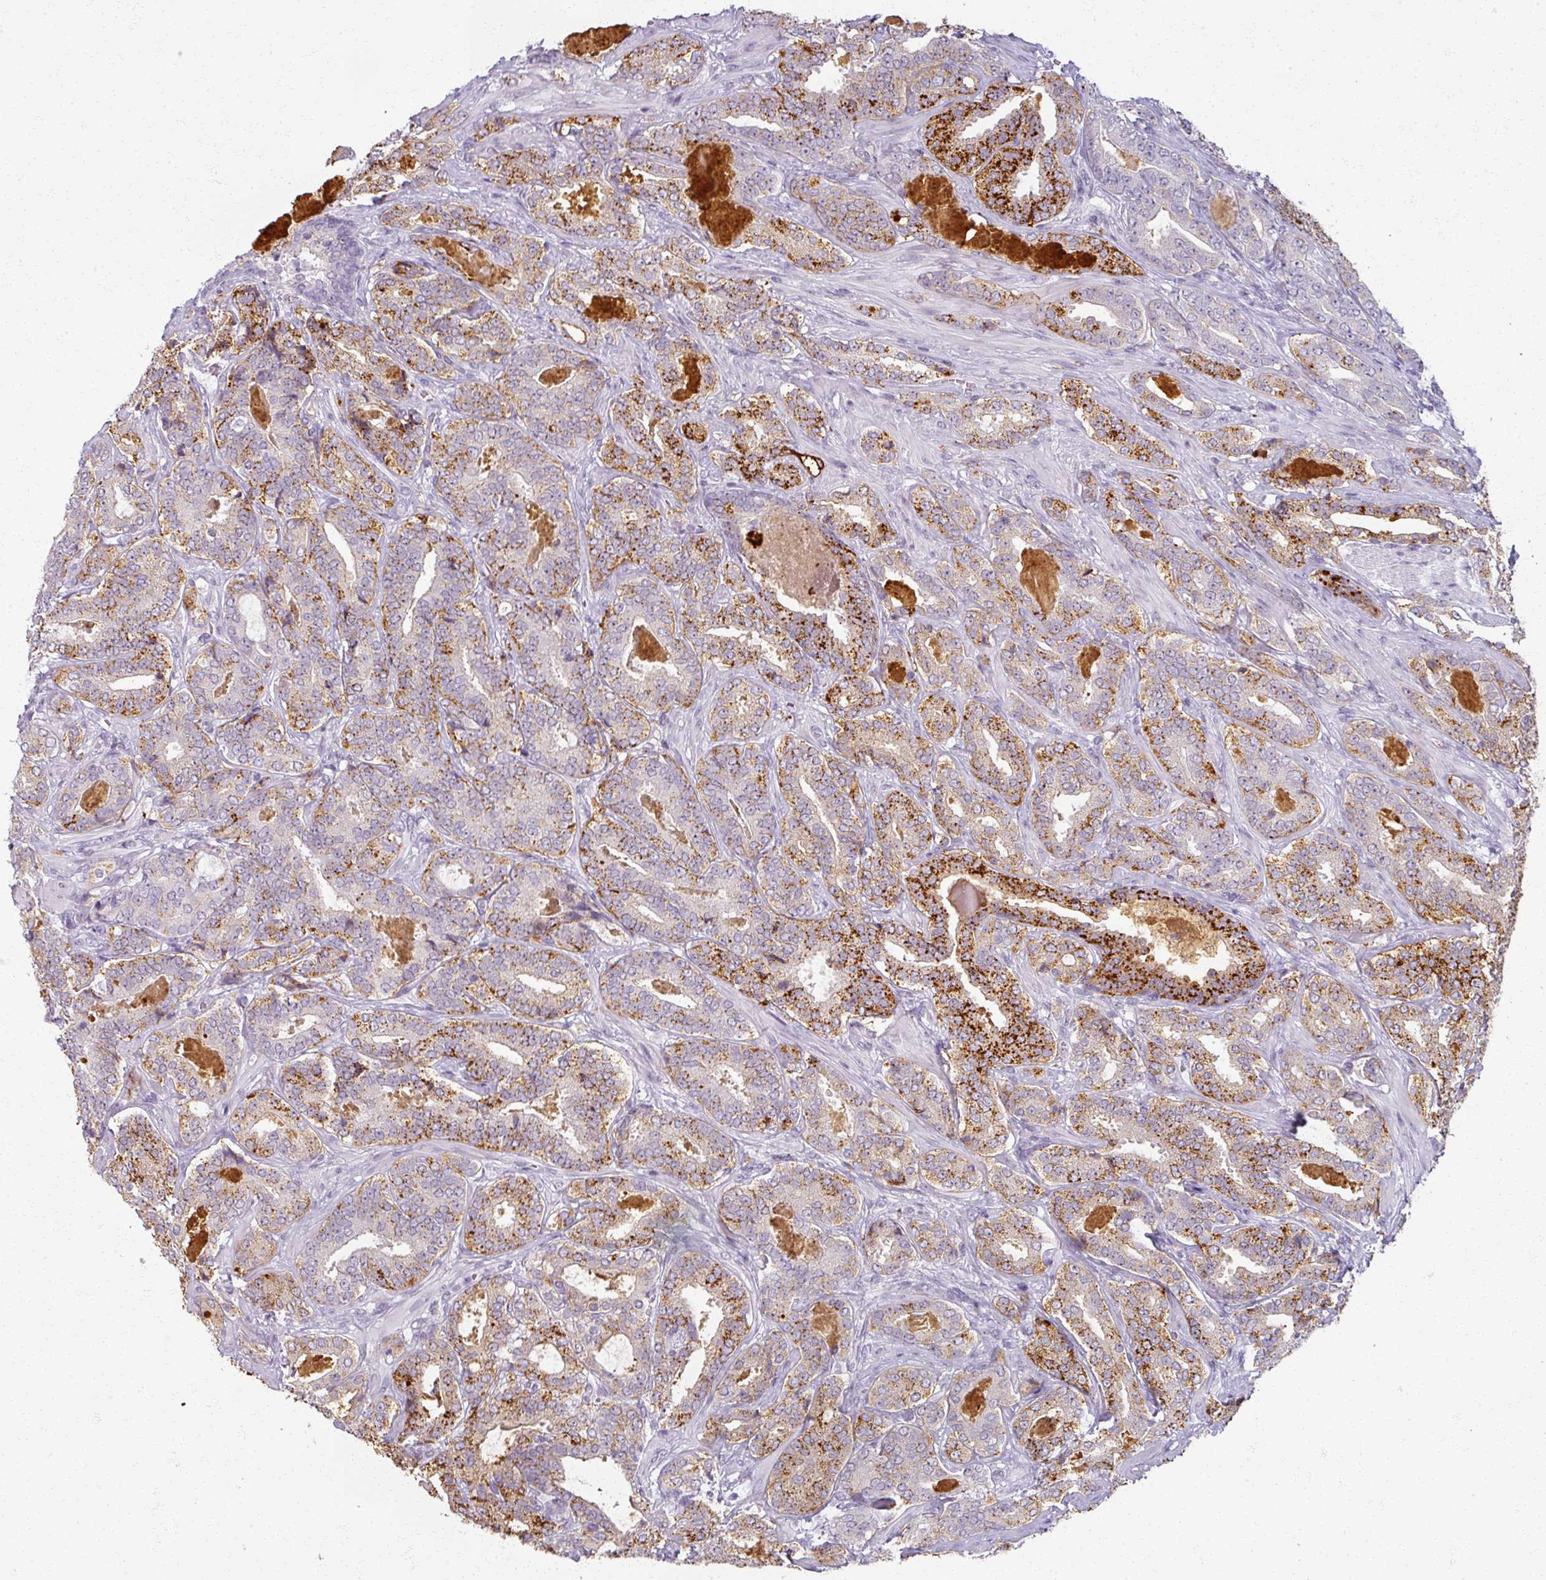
{"staining": {"intensity": "moderate", "quantity": ">75%", "location": "cytoplasmic/membranous"}, "tissue": "prostate cancer", "cell_type": "Tumor cells", "image_type": "cancer", "snomed": [{"axis": "morphology", "description": "Adenocarcinoma, High grade"}, {"axis": "topography", "description": "Prostate"}], "caption": "Prostate cancer (adenocarcinoma (high-grade)) stained with a protein marker displays moderate staining in tumor cells.", "gene": "RFPL2", "patient": {"sex": "male", "age": 65}}